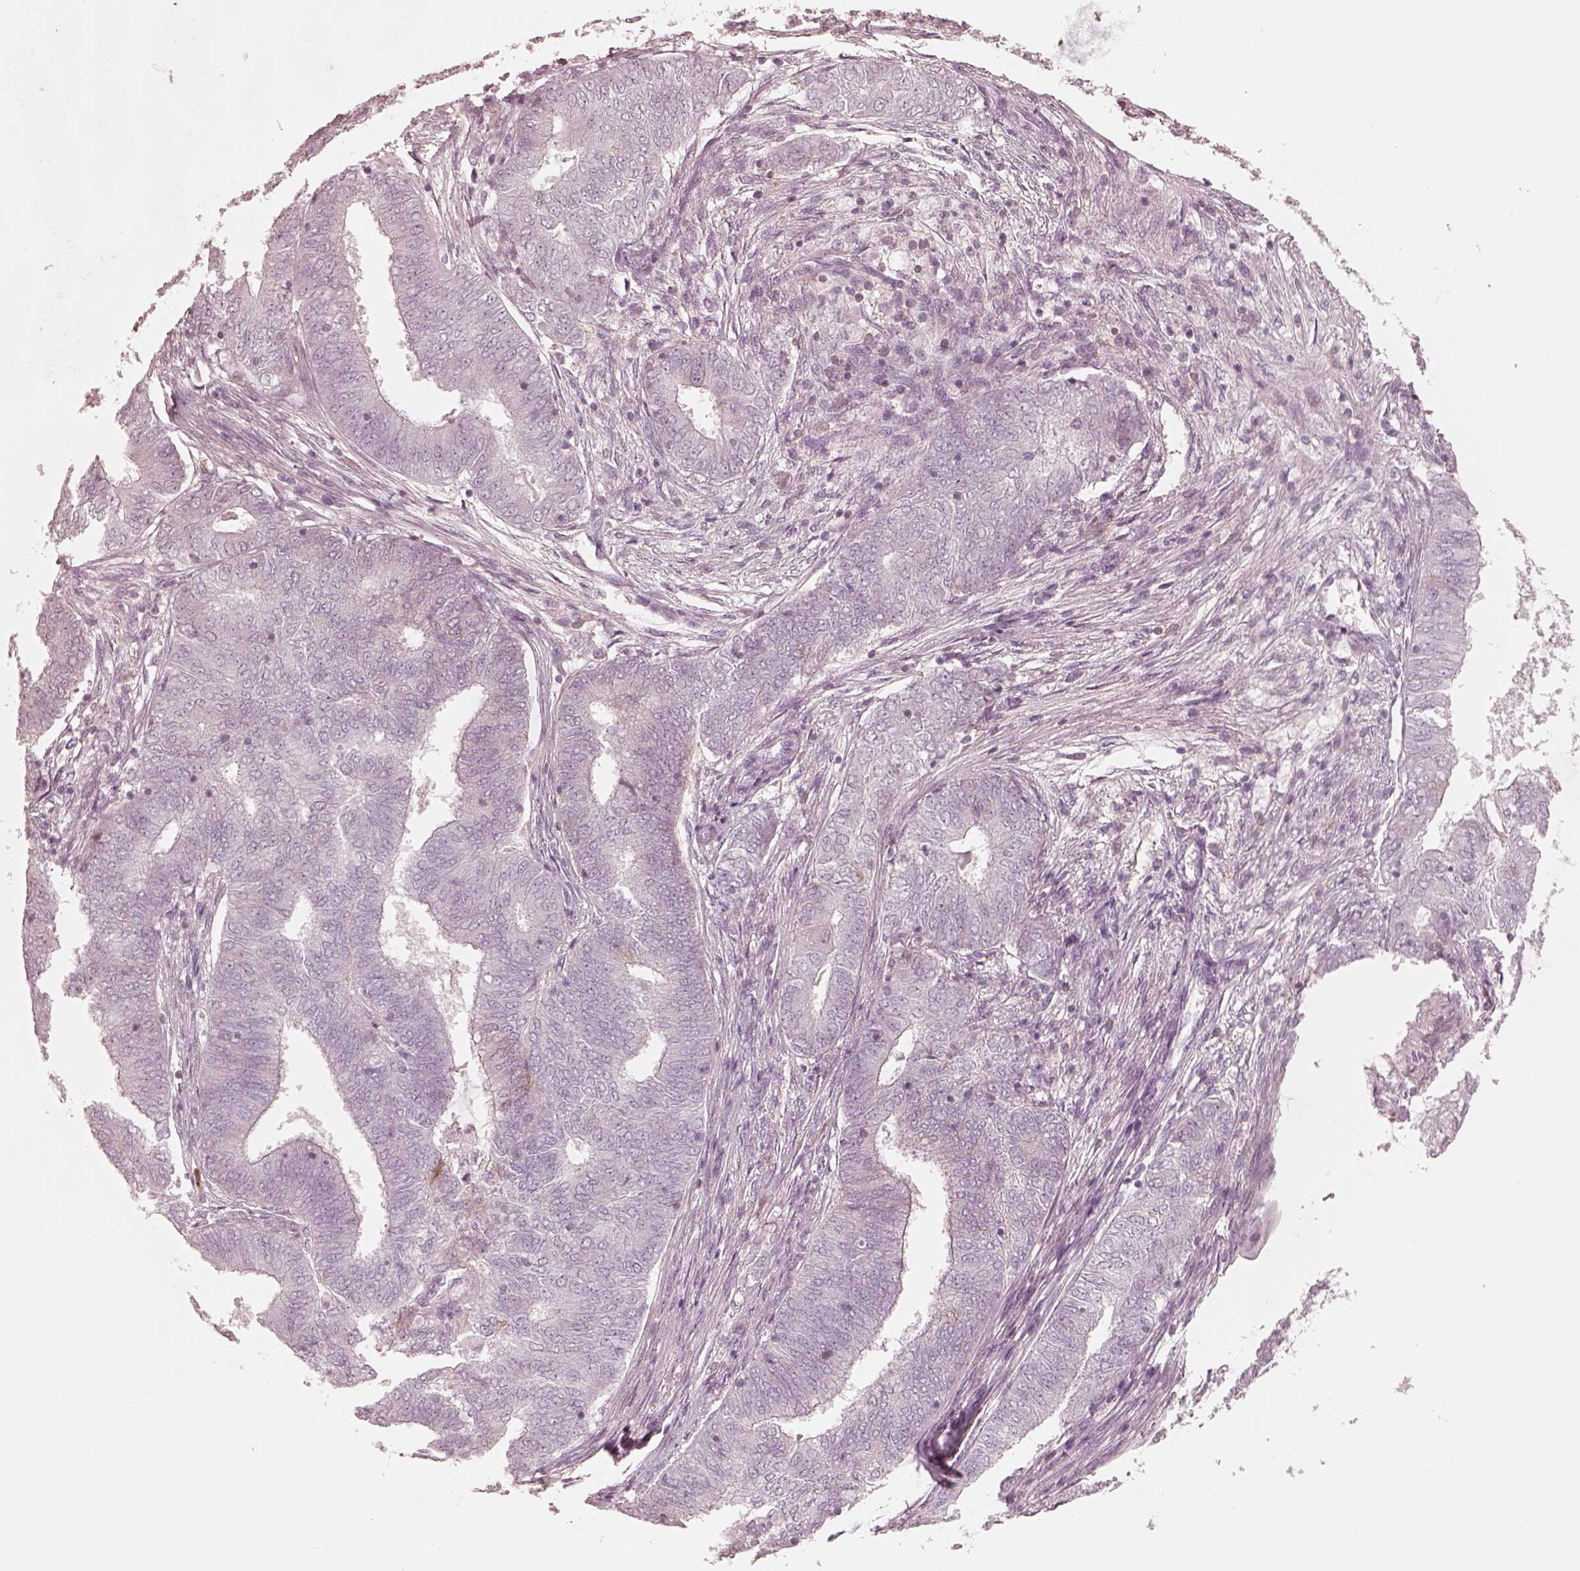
{"staining": {"intensity": "negative", "quantity": "none", "location": "none"}, "tissue": "endometrial cancer", "cell_type": "Tumor cells", "image_type": "cancer", "snomed": [{"axis": "morphology", "description": "Adenocarcinoma, NOS"}, {"axis": "topography", "description": "Endometrium"}], "caption": "Adenocarcinoma (endometrial) was stained to show a protein in brown. There is no significant staining in tumor cells.", "gene": "GPRIN1", "patient": {"sex": "female", "age": 62}}